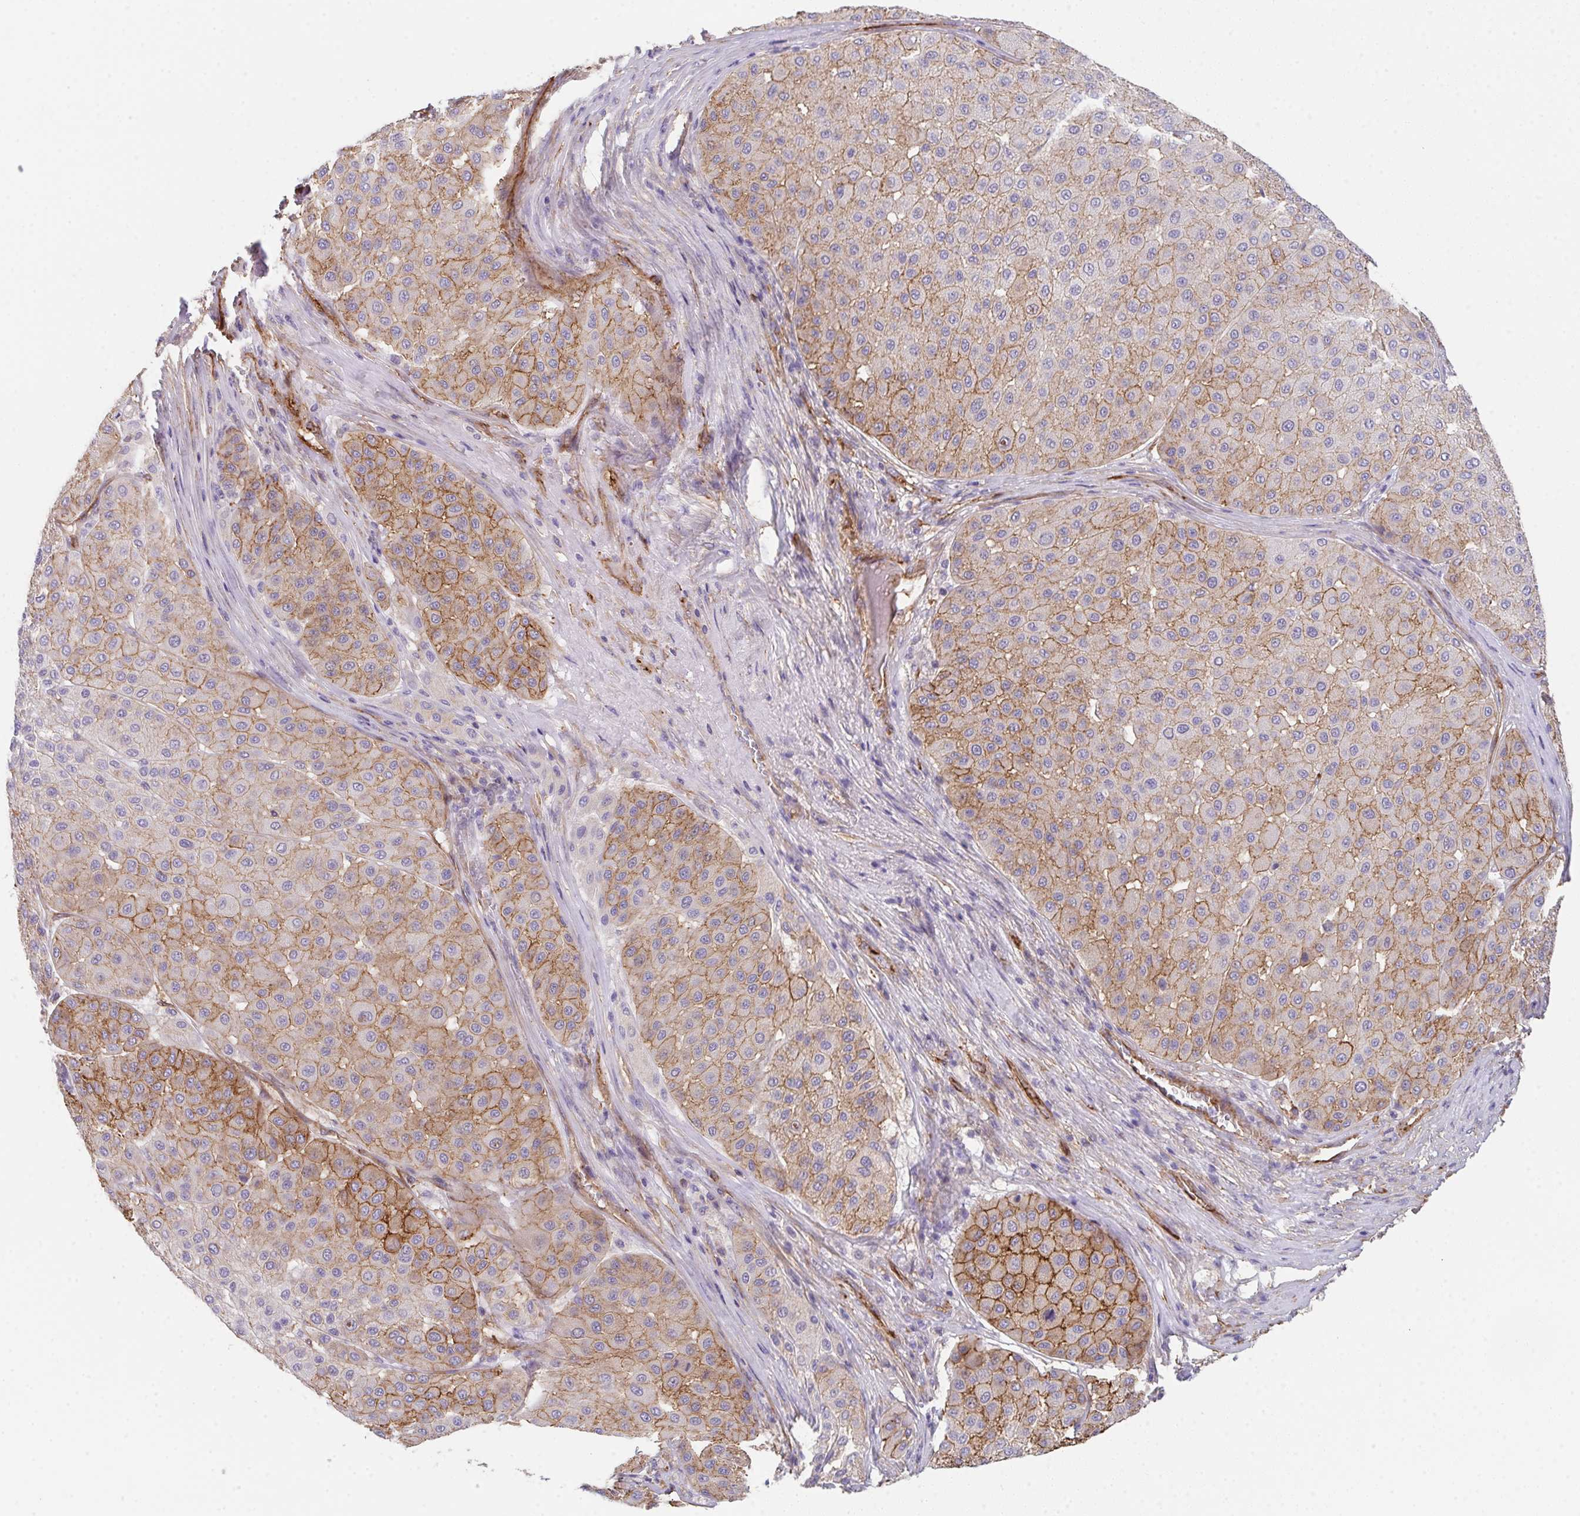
{"staining": {"intensity": "moderate", "quantity": "25%-75%", "location": "cytoplasmic/membranous"}, "tissue": "melanoma", "cell_type": "Tumor cells", "image_type": "cancer", "snomed": [{"axis": "morphology", "description": "Malignant melanoma, Metastatic site"}, {"axis": "topography", "description": "Smooth muscle"}], "caption": "Protein staining of malignant melanoma (metastatic site) tissue reveals moderate cytoplasmic/membranous expression in about 25%-75% of tumor cells.", "gene": "DBN1", "patient": {"sex": "male", "age": 41}}